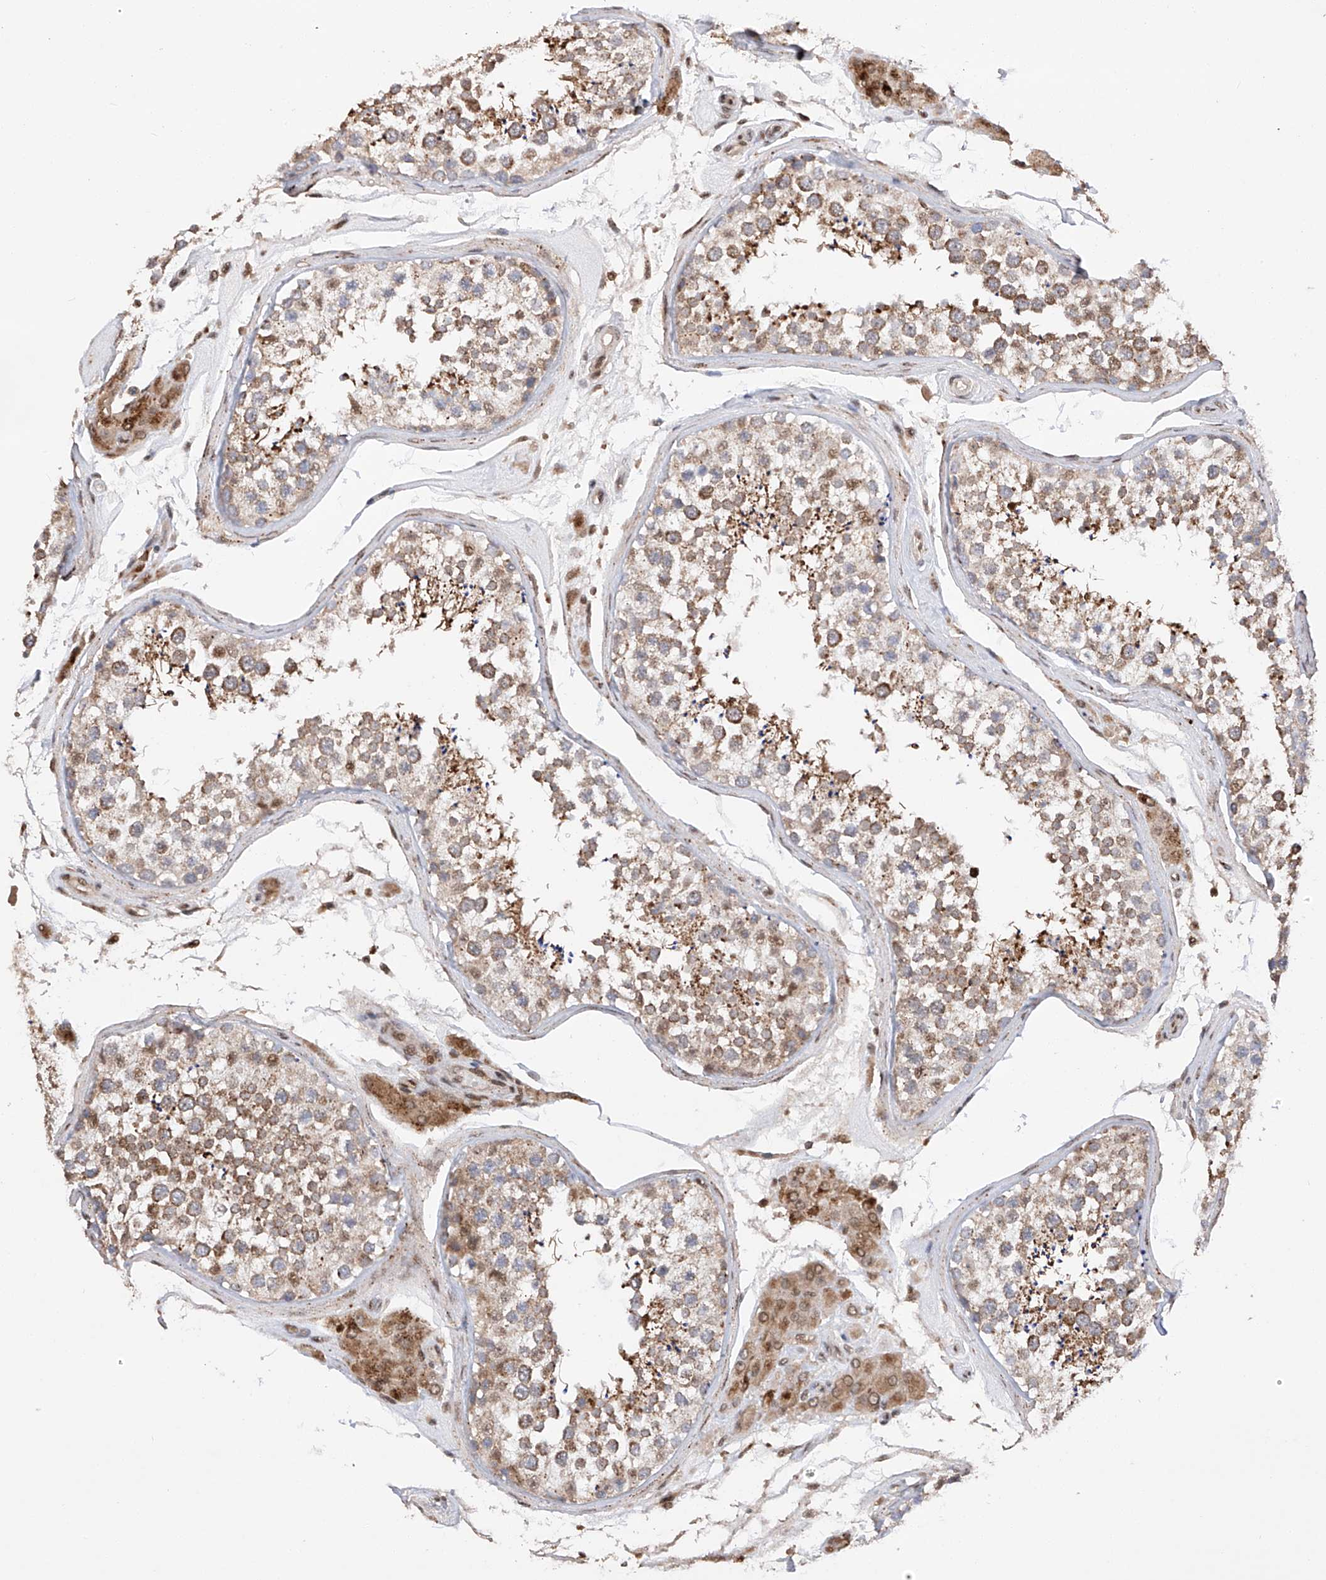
{"staining": {"intensity": "moderate", "quantity": ">75%", "location": "cytoplasmic/membranous"}, "tissue": "testis", "cell_type": "Cells in seminiferous ducts", "image_type": "normal", "snomed": [{"axis": "morphology", "description": "Normal tissue, NOS"}, {"axis": "topography", "description": "Testis"}], "caption": "Testis stained for a protein (brown) reveals moderate cytoplasmic/membranous positive staining in approximately >75% of cells in seminiferous ducts.", "gene": "ZNF280D", "patient": {"sex": "male", "age": 46}}